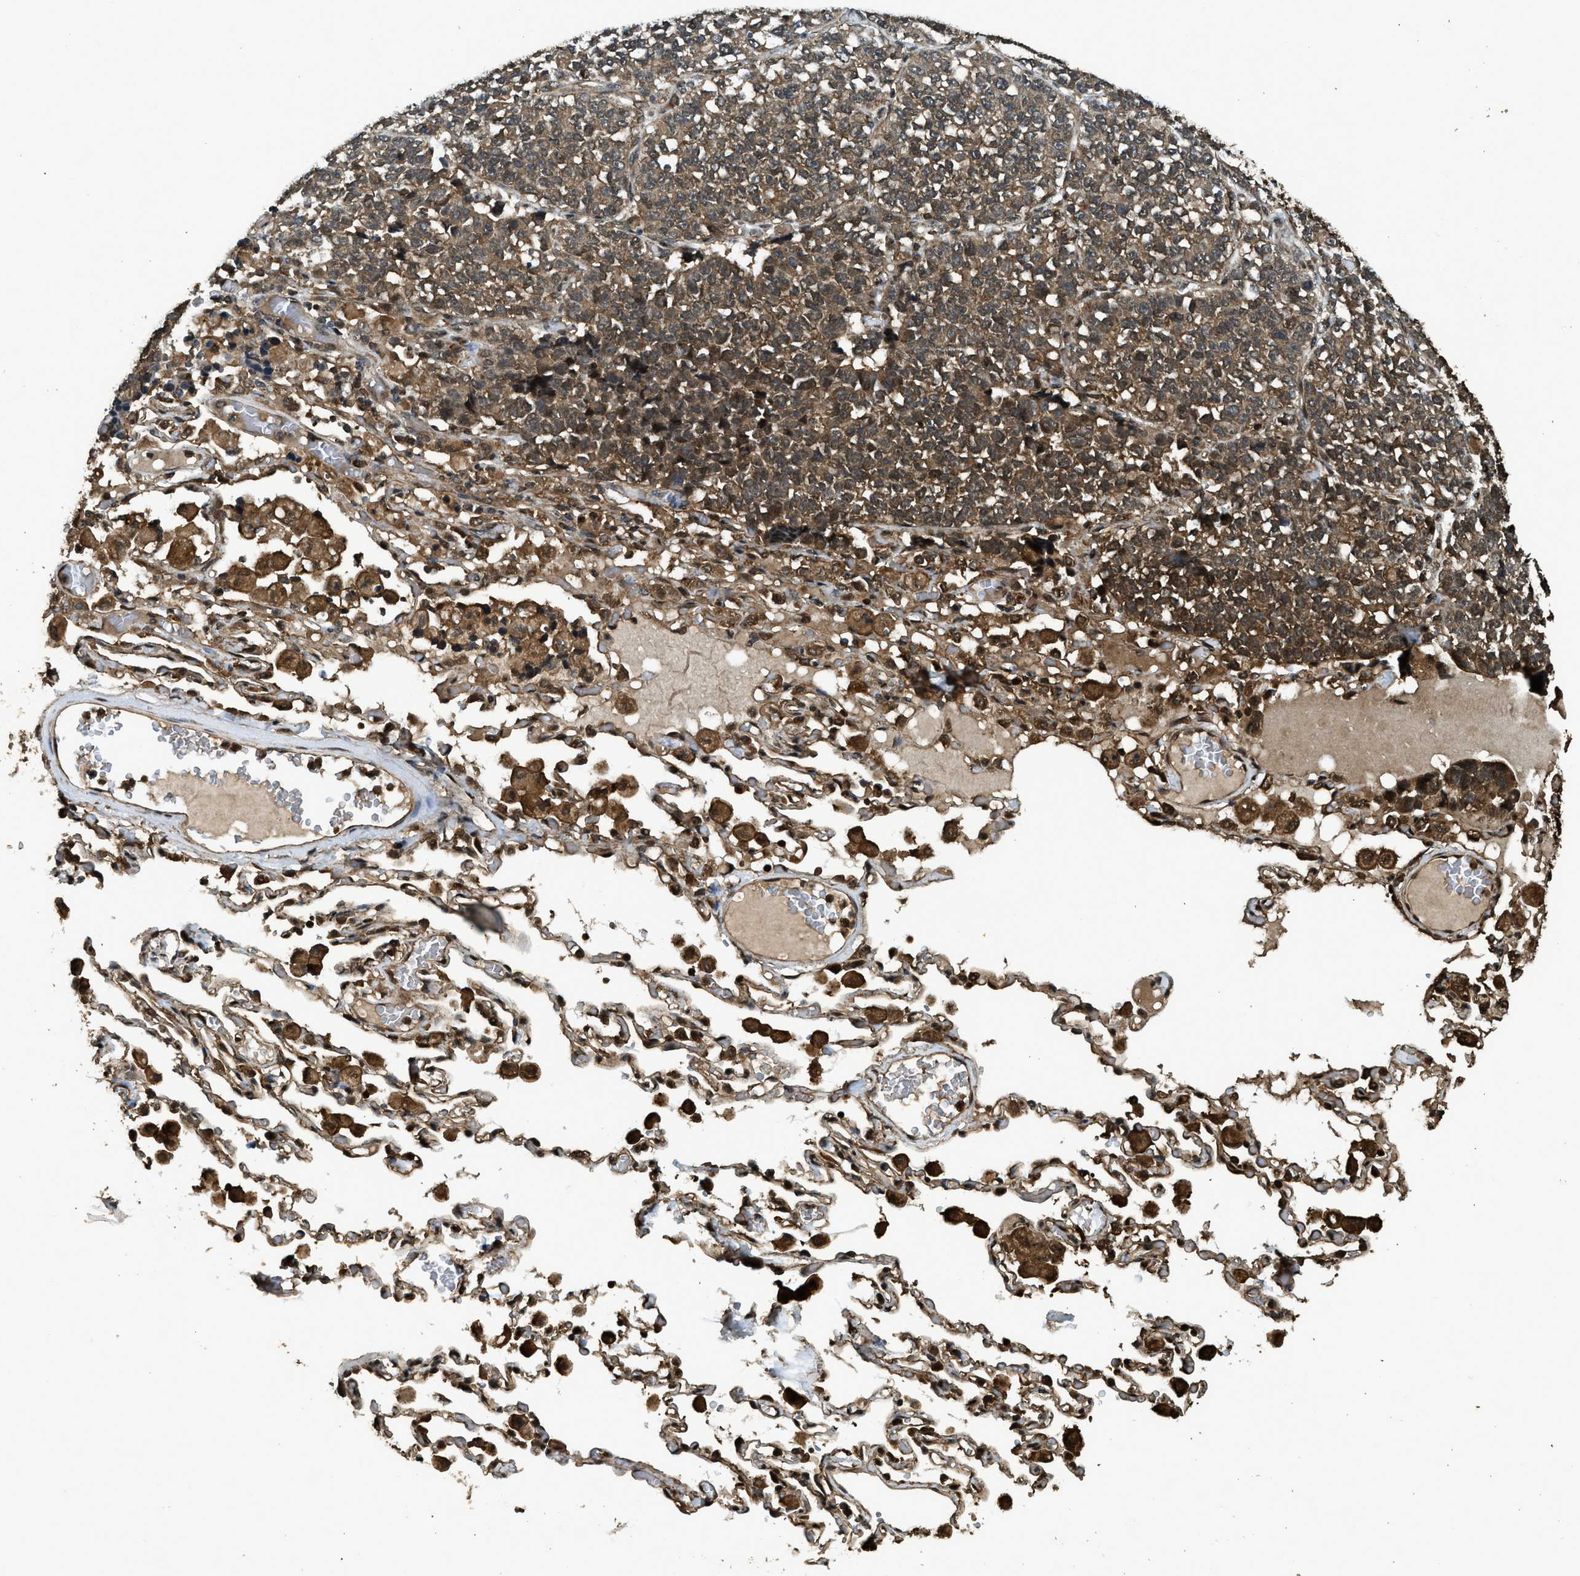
{"staining": {"intensity": "moderate", "quantity": ">75%", "location": "cytoplasmic/membranous"}, "tissue": "lung cancer", "cell_type": "Tumor cells", "image_type": "cancer", "snomed": [{"axis": "morphology", "description": "Adenocarcinoma, NOS"}, {"axis": "topography", "description": "Lung"}], "caption": "Tumor cells reveal moderate cytoplasmic/membranous expression in about >75% of cells in adenocarcinoma (lung).", "gene": "MYBL2", "patient": {"sex": "male", "age": 49}}